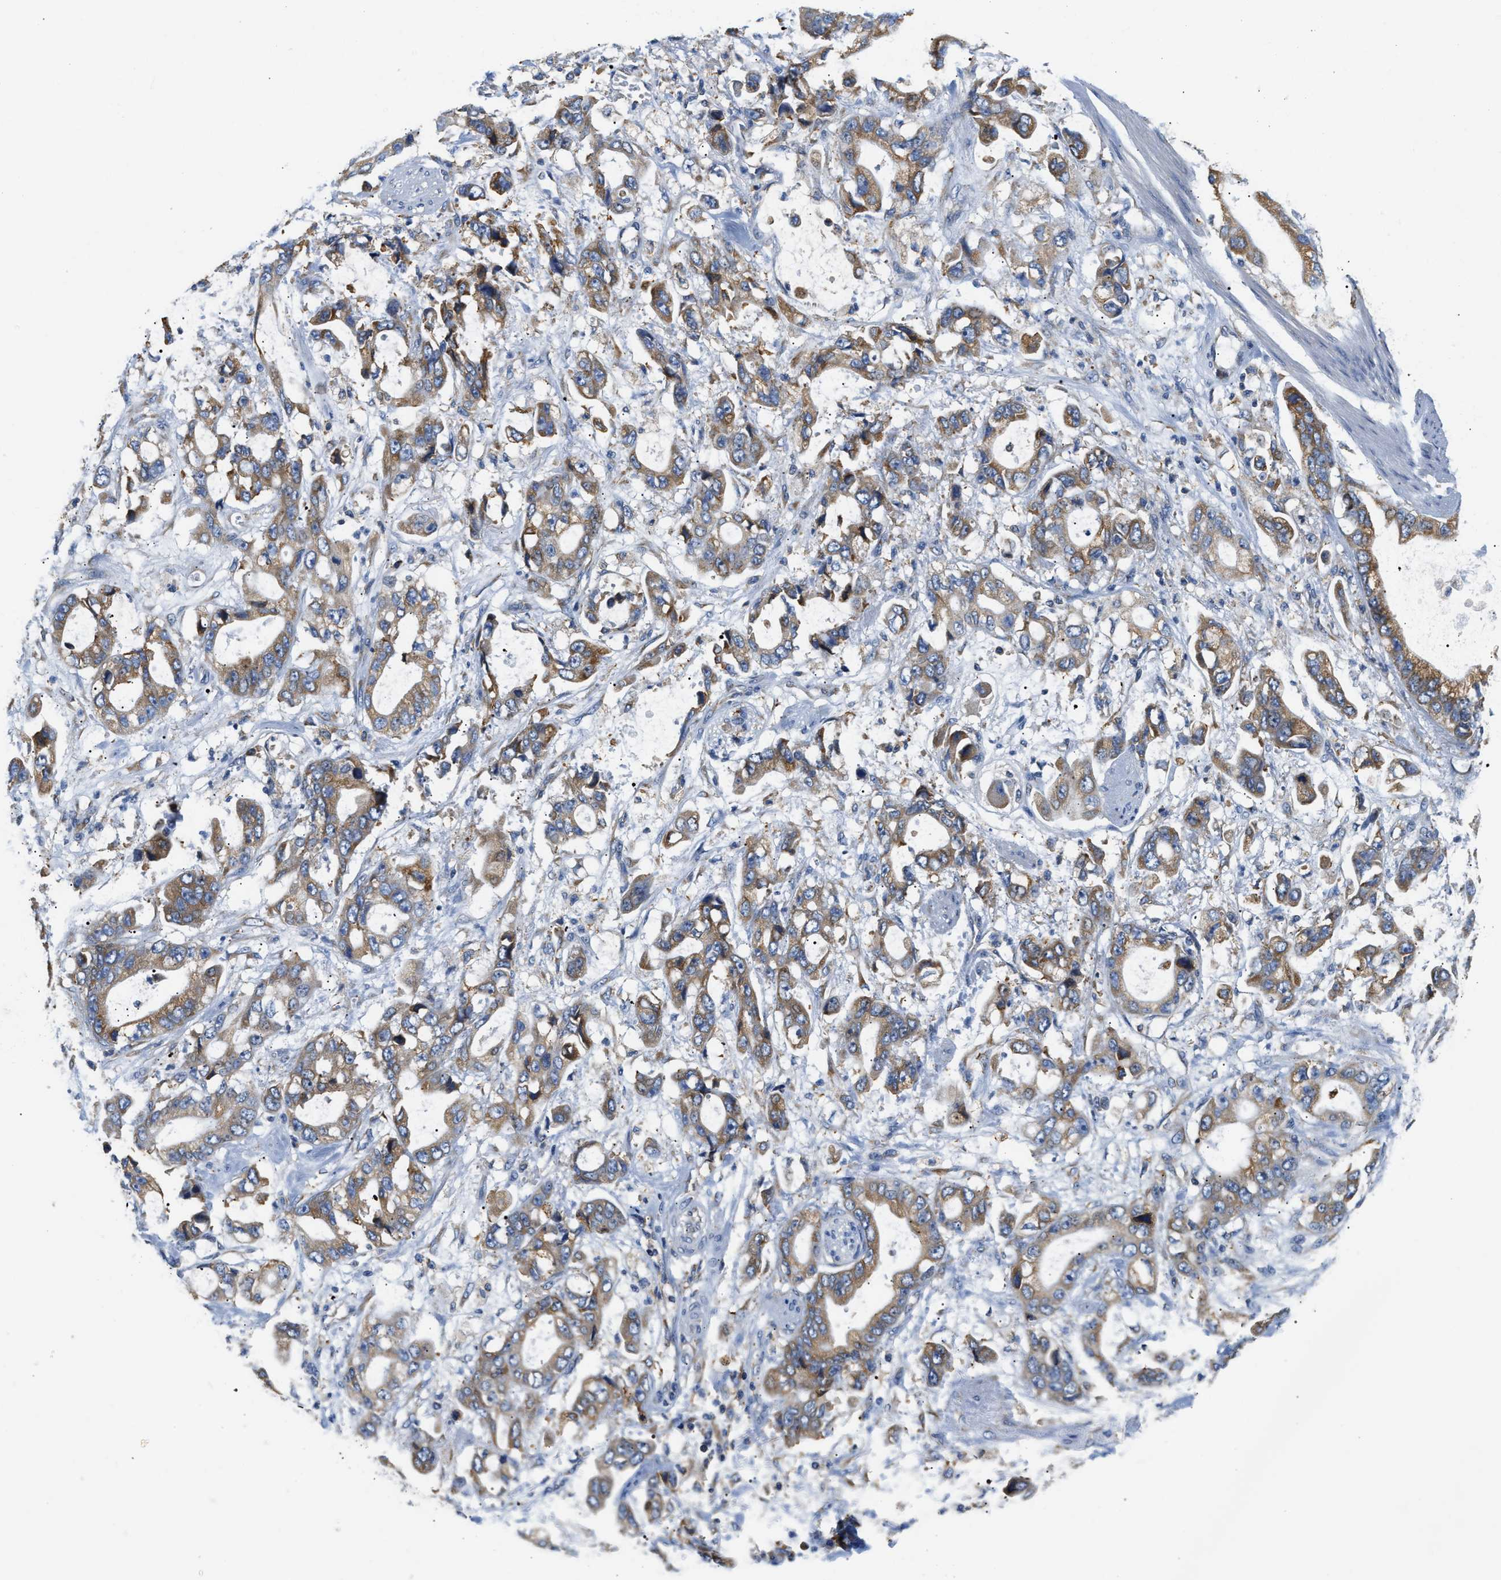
{"staining": {"intensity": "moderate", "quantity": ">75%", "location": "cytoplasmic/membranous"}, "tissue": "stomach cancer", "cell_type": "Tumor cells", "image_type": "cancer", "snomed": [{"axis": "morphology", "description": "Normal tissue, NOS"}, {"axis": "morphology", "description": "Adenocarcinoma, NOS"}, {"axis": "topography", "description": "Stomach"}], "caption": "Human stomach cancer stained for a protein (brown) demonstrates moderate cytoplasmic/membranous positive positivity in approximately >75% of tumor cells.", "gene": "HDHD3", "patient": {"sex": "male", "age": 62}}